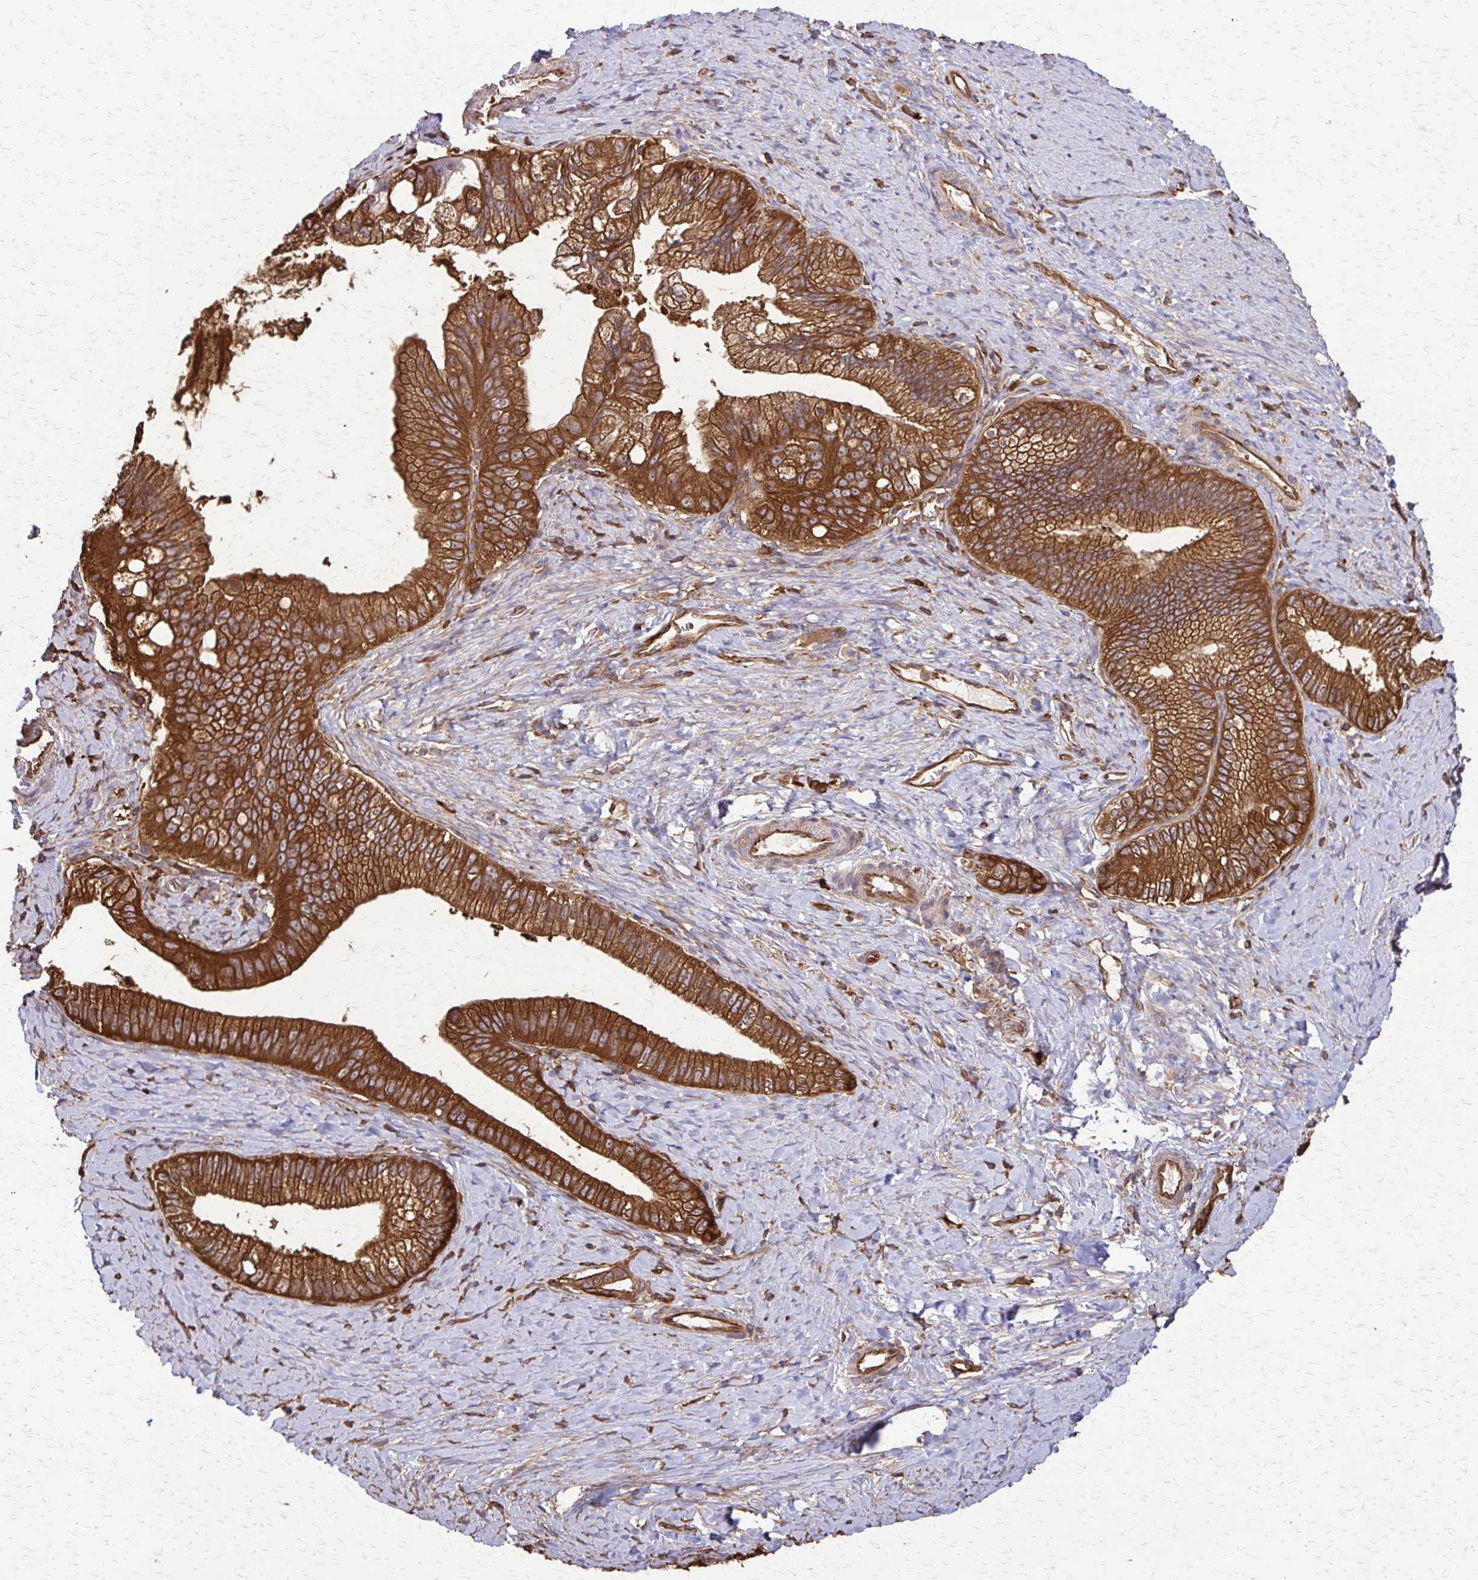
{"staining": {"intensity": "strong", "quantity": ">75%", "location": "cytoplasmic/membranous"}, "tissue": "pancreatic cancer", "cell_type": "Tumor cells", "image_type": "cancer", "snomed": [{"axis": "morphology", "description": "Adenocarcinoma, NOS"}, {"axis": "topography", "description": "Pancreas"}], "caption": "A high amount of strong cytoplasmic/membranous positivity is seen in approximately >75% of tumor cells in adenocarcinoma (pancreatic) tissue.", "gene": "EEF2", "patient": {"sex": "male", "age": 70}}